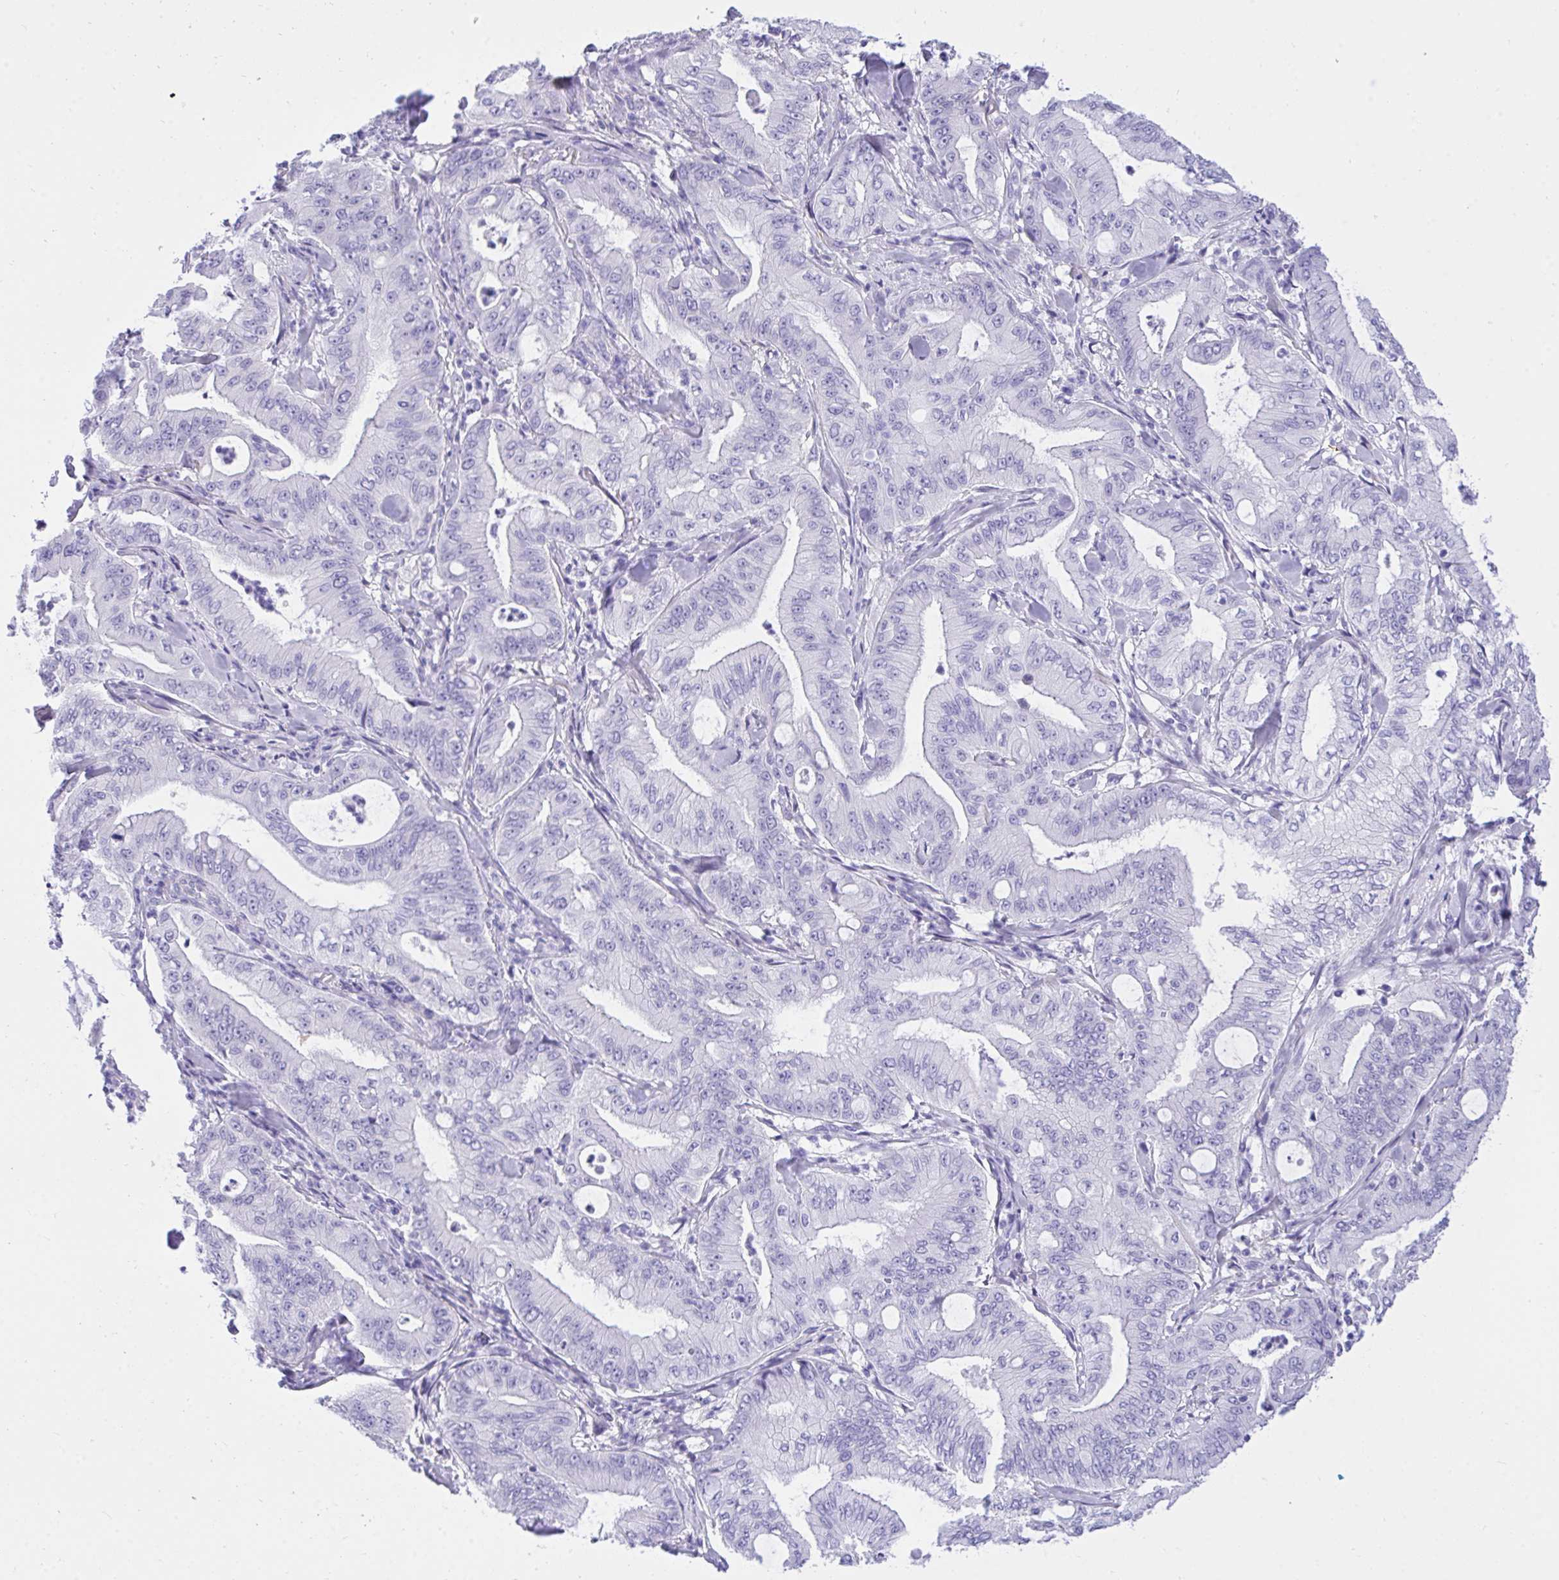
{"staining": {"intensity": "negative", "quantity": "none", "location": "none"}, "tissue": "pancreatic cancer", "cell_type": "Tumor cells", "image_type": "cancer", "snomed": [{"axis": "morphology", "description": "Adenocarcinoma, NOS"}, {"axis": "topography", "description": "Pancreas"}], "caption": "Photomicrograph shows no protein positivity in tumor cells of pancreatic cancer tissue. The staining is performed using DAB (3,3'-diaminobenzidine) brown chromogen with nuclei counter-stained in using hematoxylin.", "gene": "TLN2", "patient": {"sex": "male", "age": 71}}